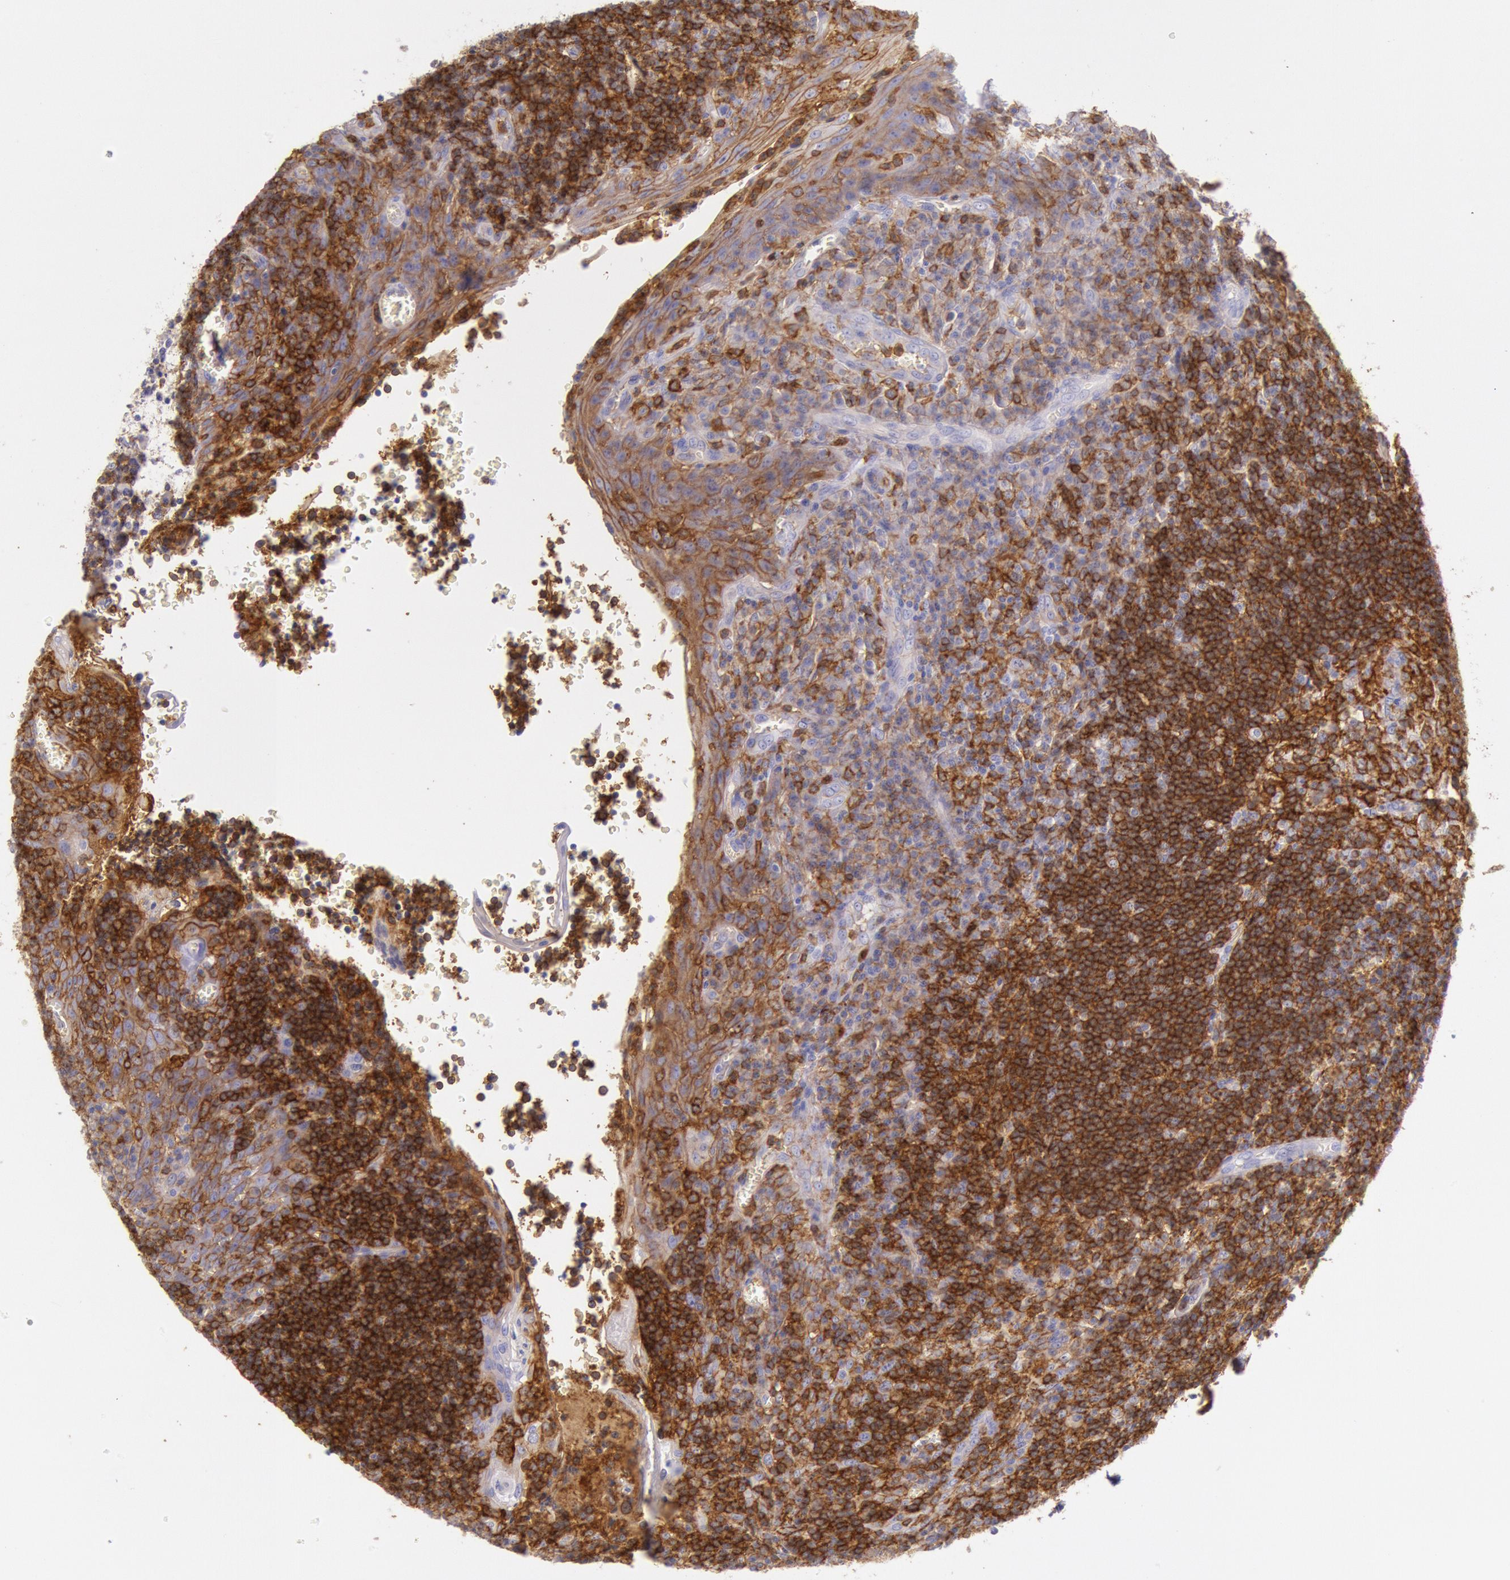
{"staining": {"intensity": "moderate", "quantity": ">75%", "location": "cytoplasmic/membranous"}, "tissue": "tonsil", "cell_type": "Germinal center cells", "image_type": "normal", "snomed": [{"axis": "morphology", "description": "Normal tissue, NOS"}, {"axis": "topography", "description": "Tonsil"}], "caption": "Germinal center cells demonstrate medium levels of moderate cytoplasmic/membranous expression in about >75% of cells in benign human tonsil.", "gene": "LYN", "patient": {"sex": "male", "age": 20}}